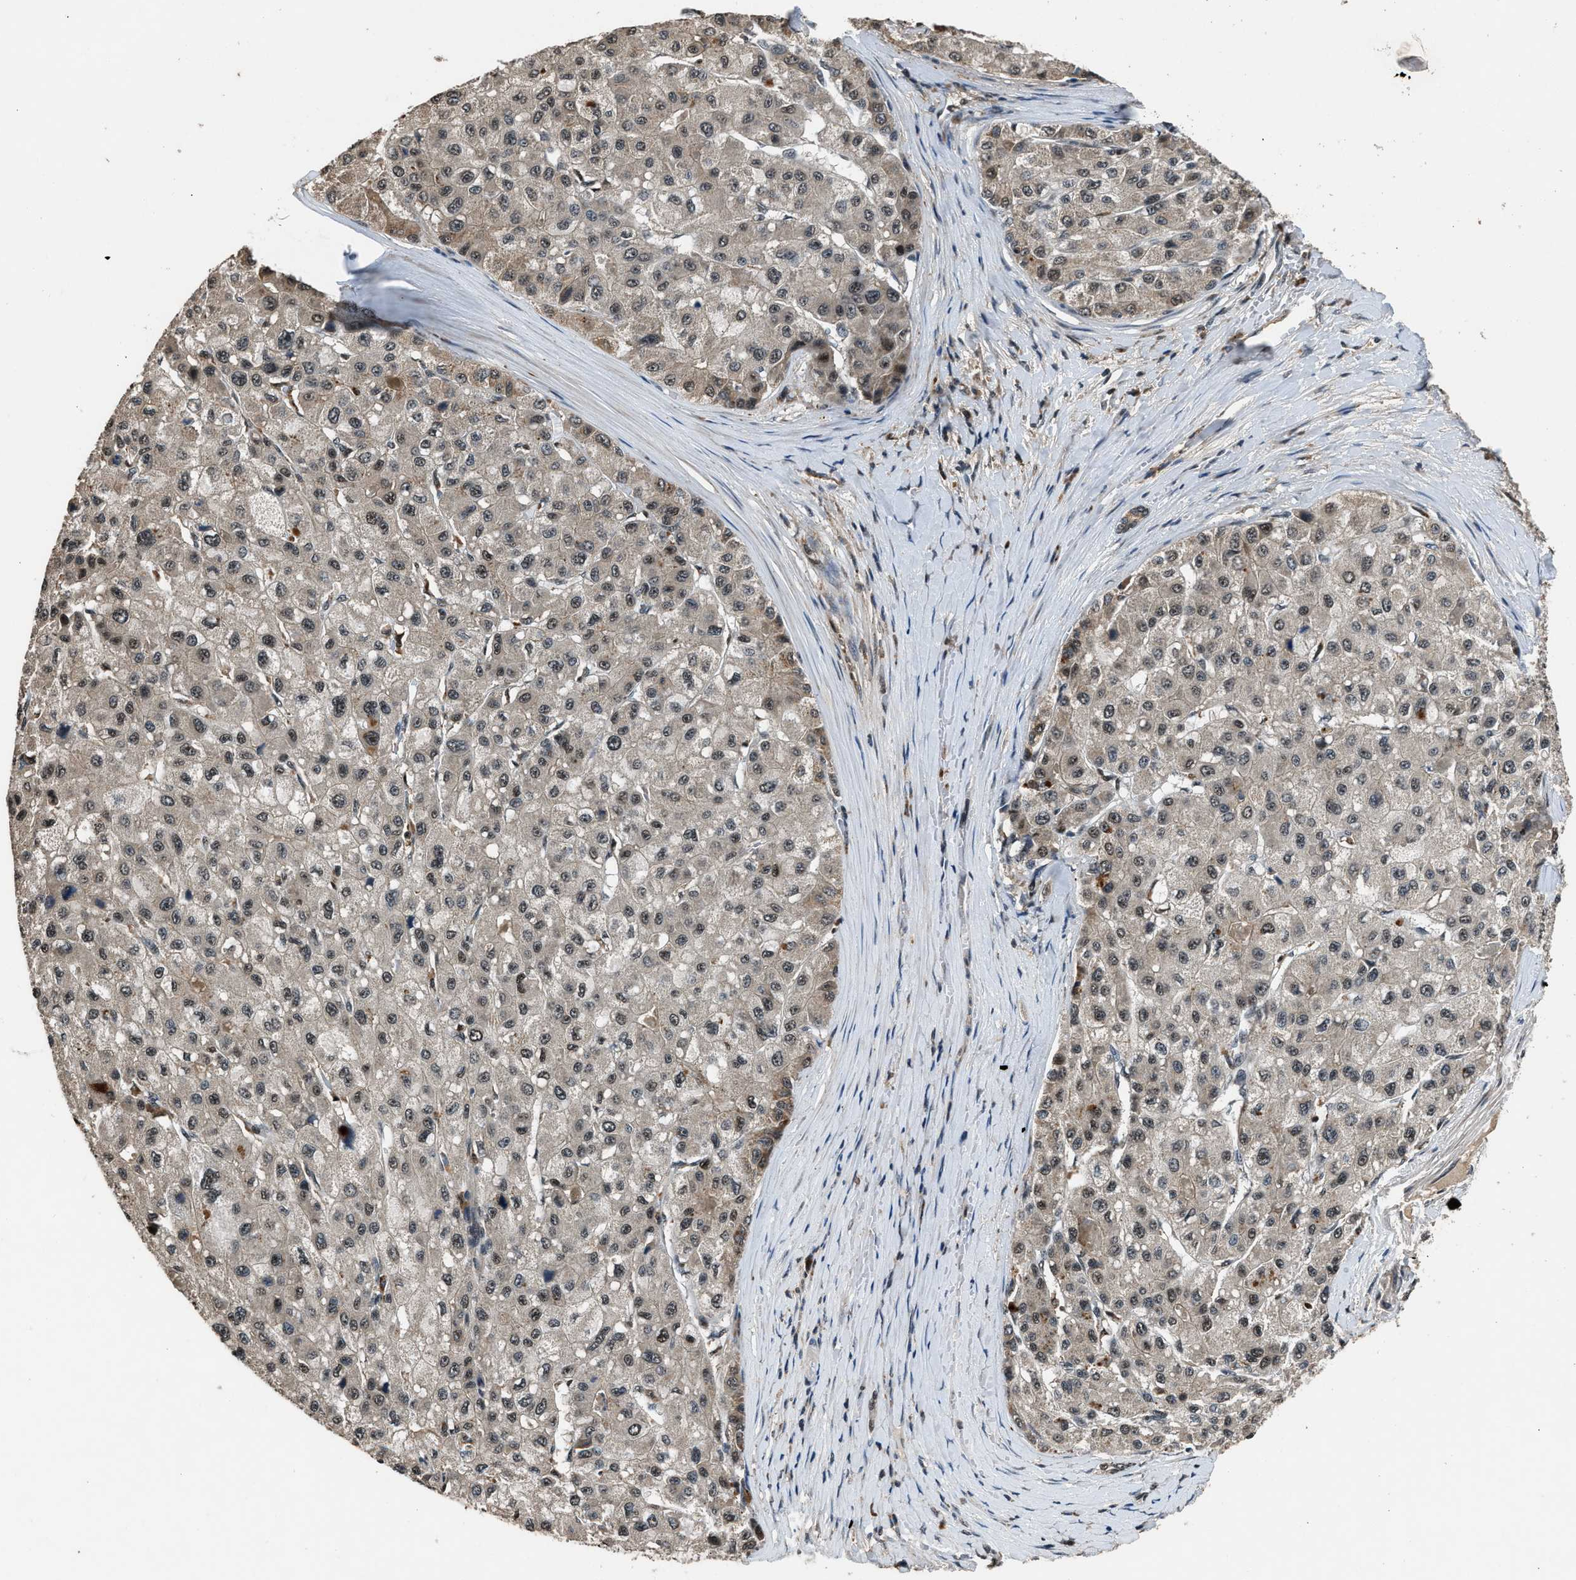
{"staining": {"intensity": "moderate", "quantity": "<25%", "location": "cytoplasmic/membranous,nuclear"}, "tissue": "liver cancer", "cell_type": "Tumor cells", "image_type": "cancer", "snomed": [{"axis": "morphology", "description": "Carcinoma, Hepatocellular, NOS"}, {"axis": "topography", "description": "Liver"}], "caption": "Brown immunohistochemical staining in human liver cancer (hepatocellular carcinoma) shows moderate cytoplasmic/membranous and nuclear positivity in about <25% of tumor cells. Nuclei are stained in blue.", "gene": "SLC15A4", "patient": {"sex": "male", "age": 80}}